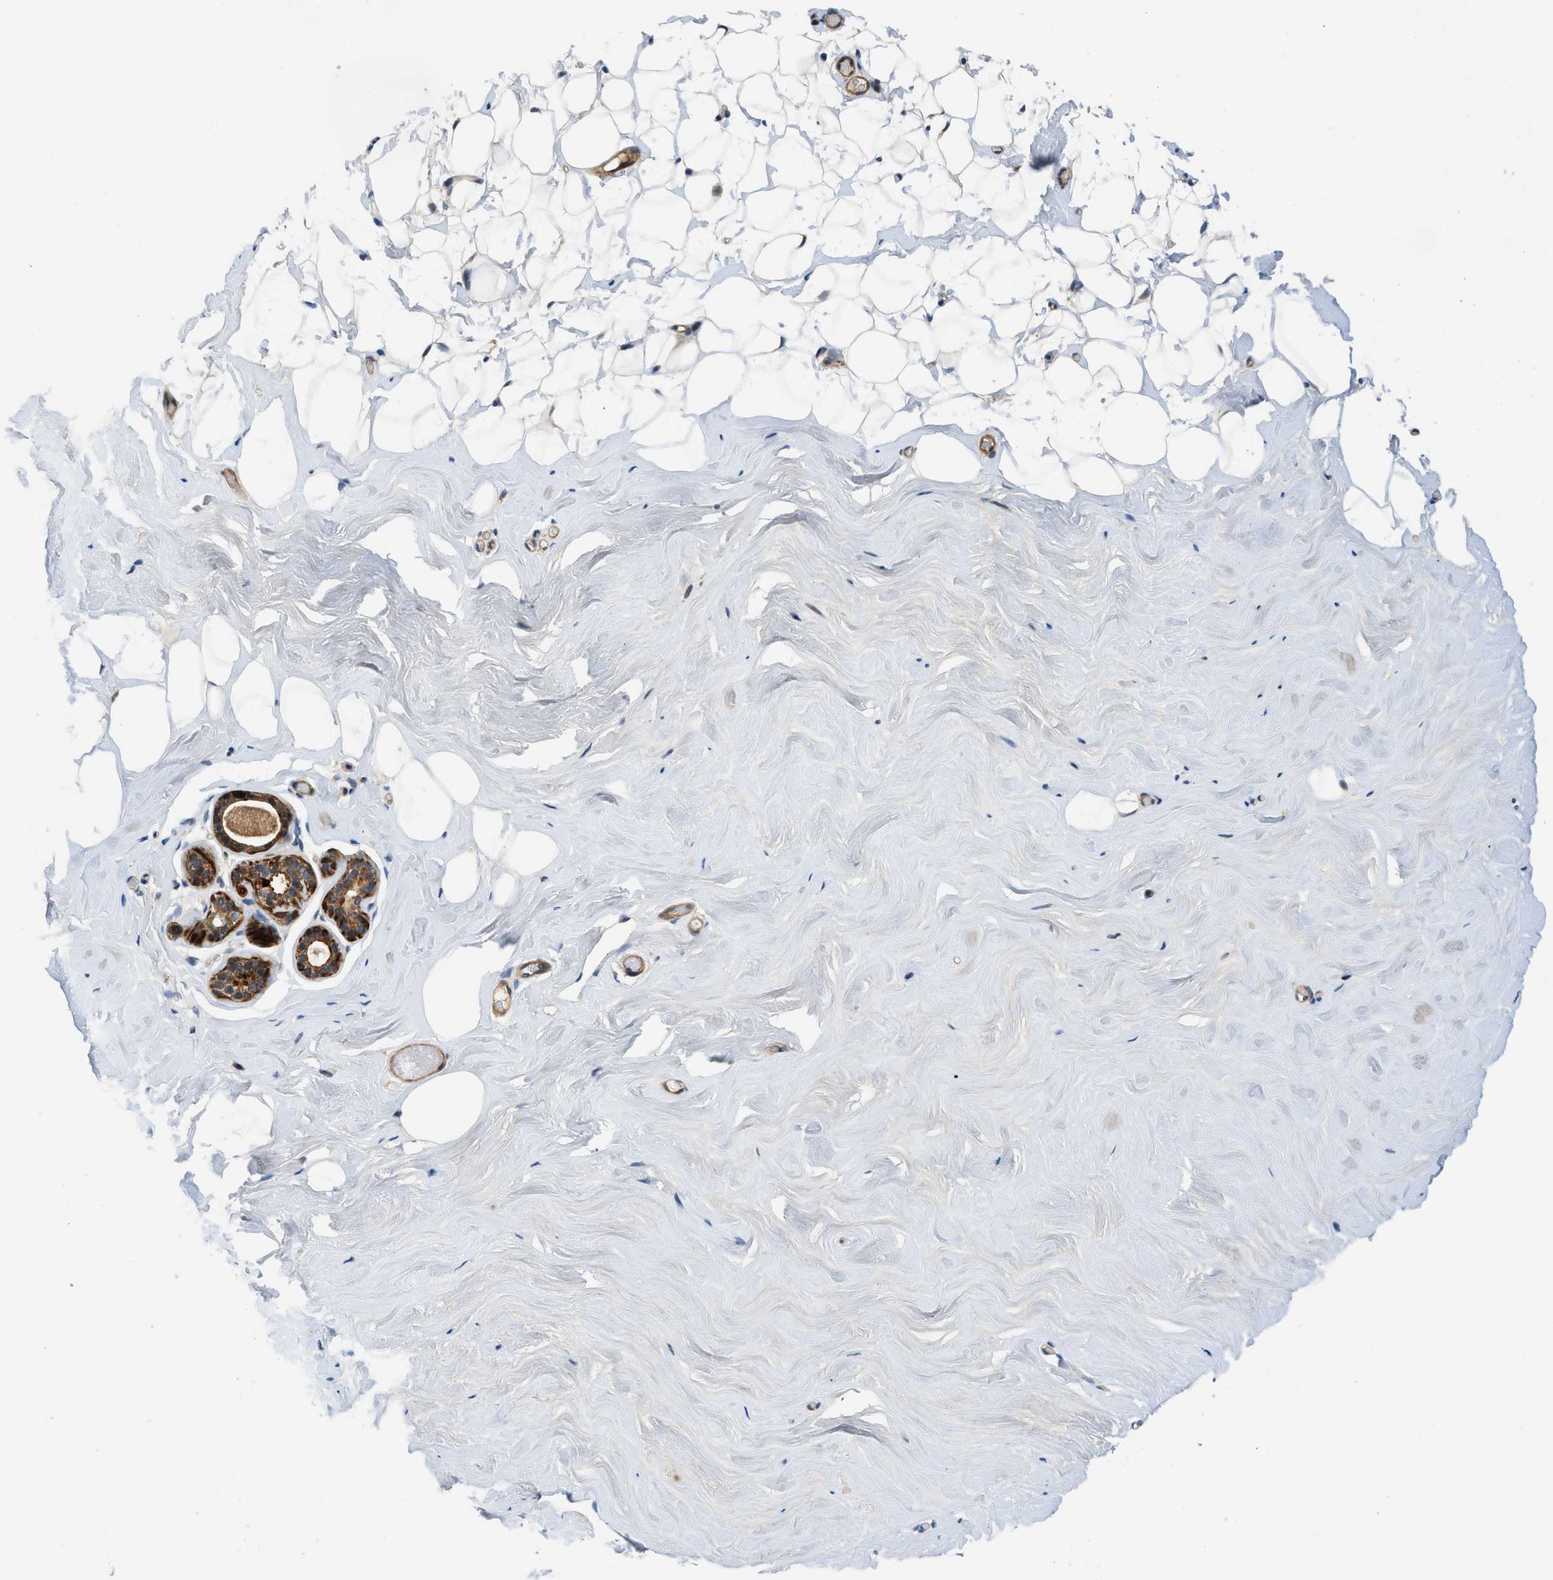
{"staining": {"intensity": "weak", "quantity": "25%-75%", "location": "cytoplasmic/membranous"}, "tissue": "breast", "cell_type": "Adipocytes", "image_type": "normal", "snomed": [{"axis": "morphology", "description": "Normal tissue, NOS"}, {"axis": "topography", "description": "Breast"}], "caption": "Normal breast shows weak cytoplasmic/membranous expression in approximately 25%-75% of adipocytes (DAB IHC, brown staining for protein, blue staining for nuclei)..", "gene": "GPR31", "patient": {"sex": "female", "age": 75}}